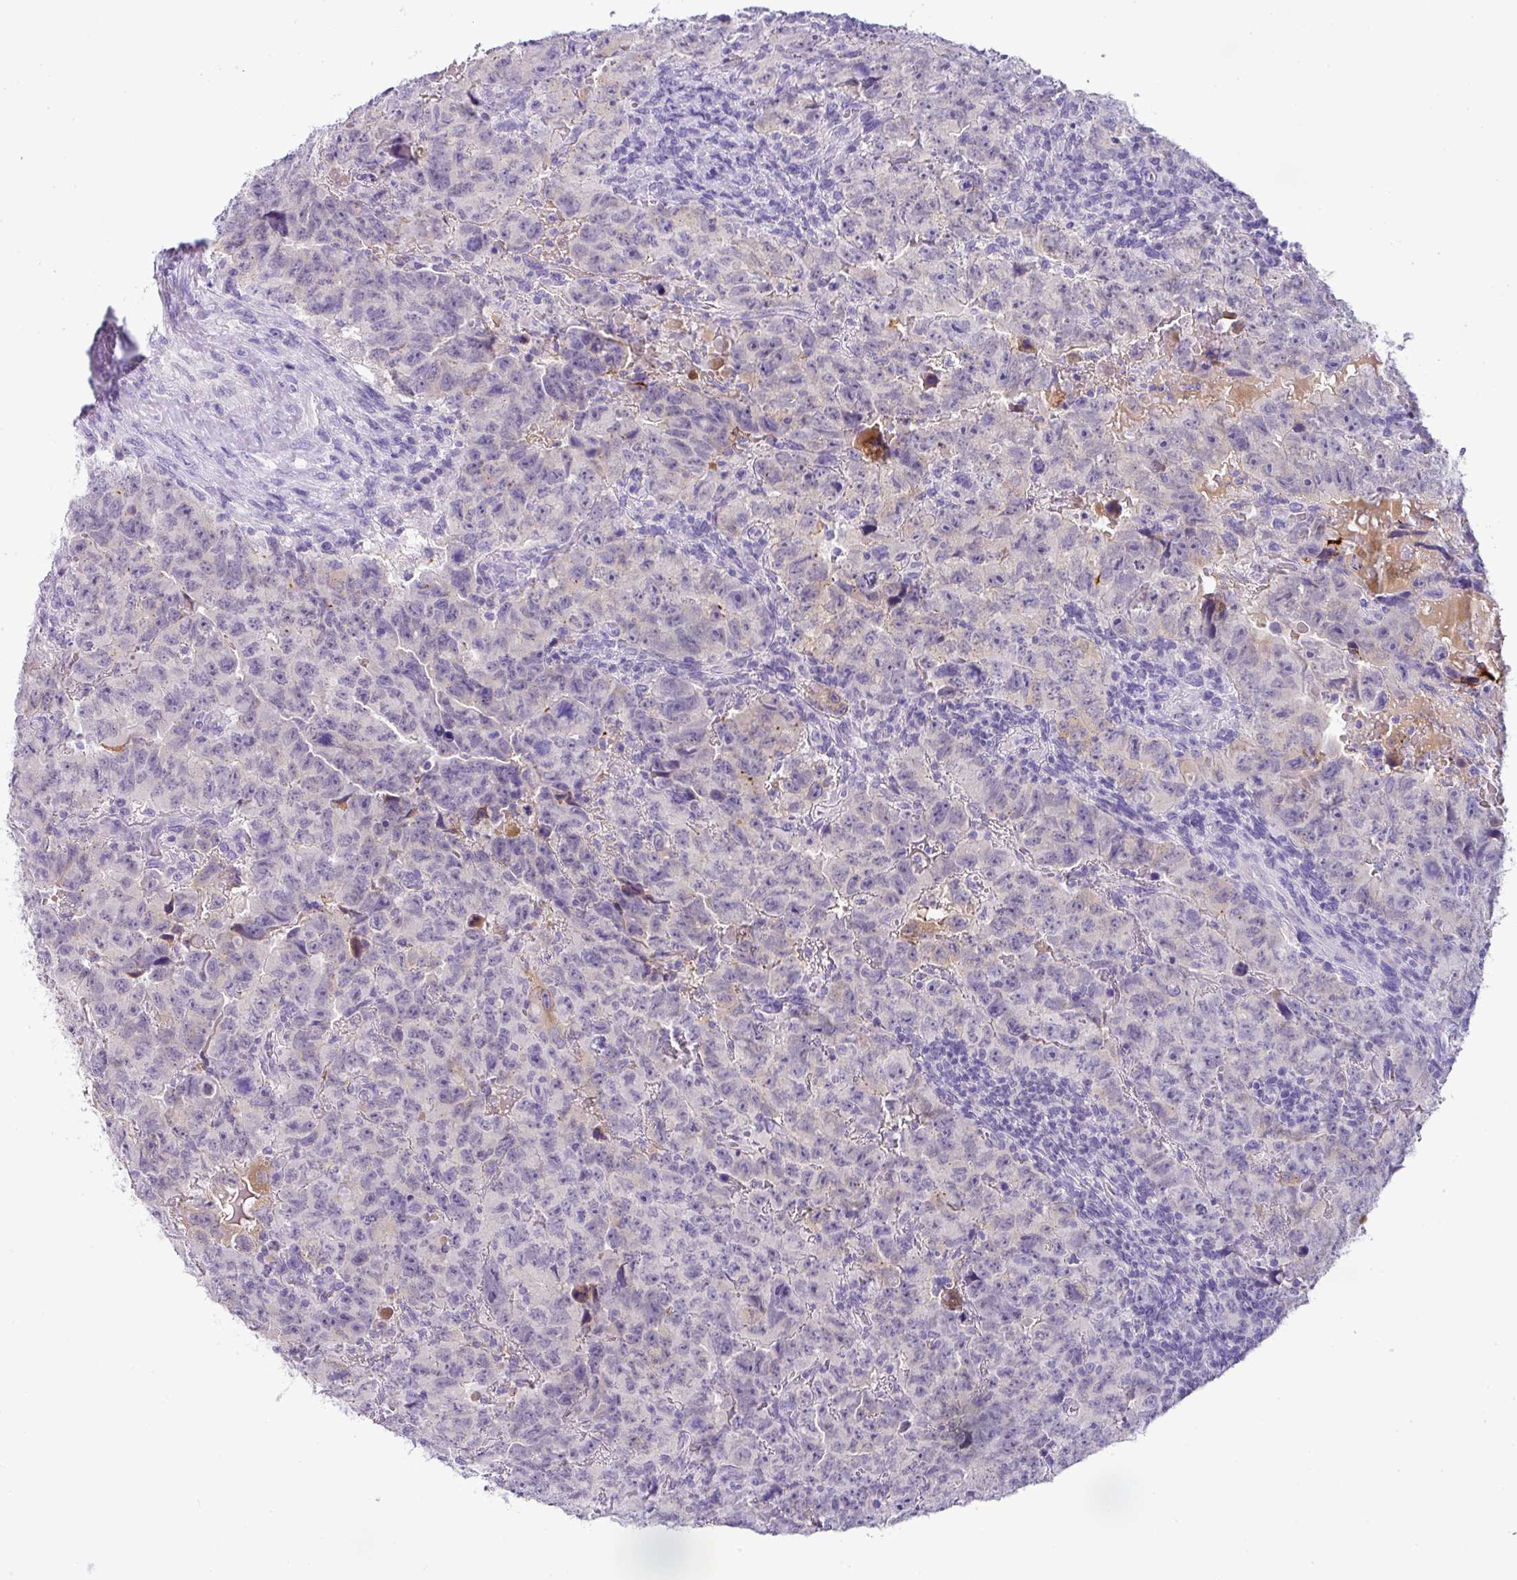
{"staining": {"intensity": "negative", "quantity": "none", "location": "none"}, "tissue": "testis cancer", "cell_type": "Tumor cells", "image_type": "cancer", "snomed": [{"axis": "morphology", "description": "Carcinoma, Embryonal, NOS"}, {"axis": "topography", "description": "Testis"}], "caption": "Immunohistochemistry histopathology image of neoplastic tissue: human testis cancer (embryonal carcinoma) stained with DAB reveals no significant protein positivity in tumor cells.", "gene": "FGF17", "patient": {"sex": "male", "age": 24}}